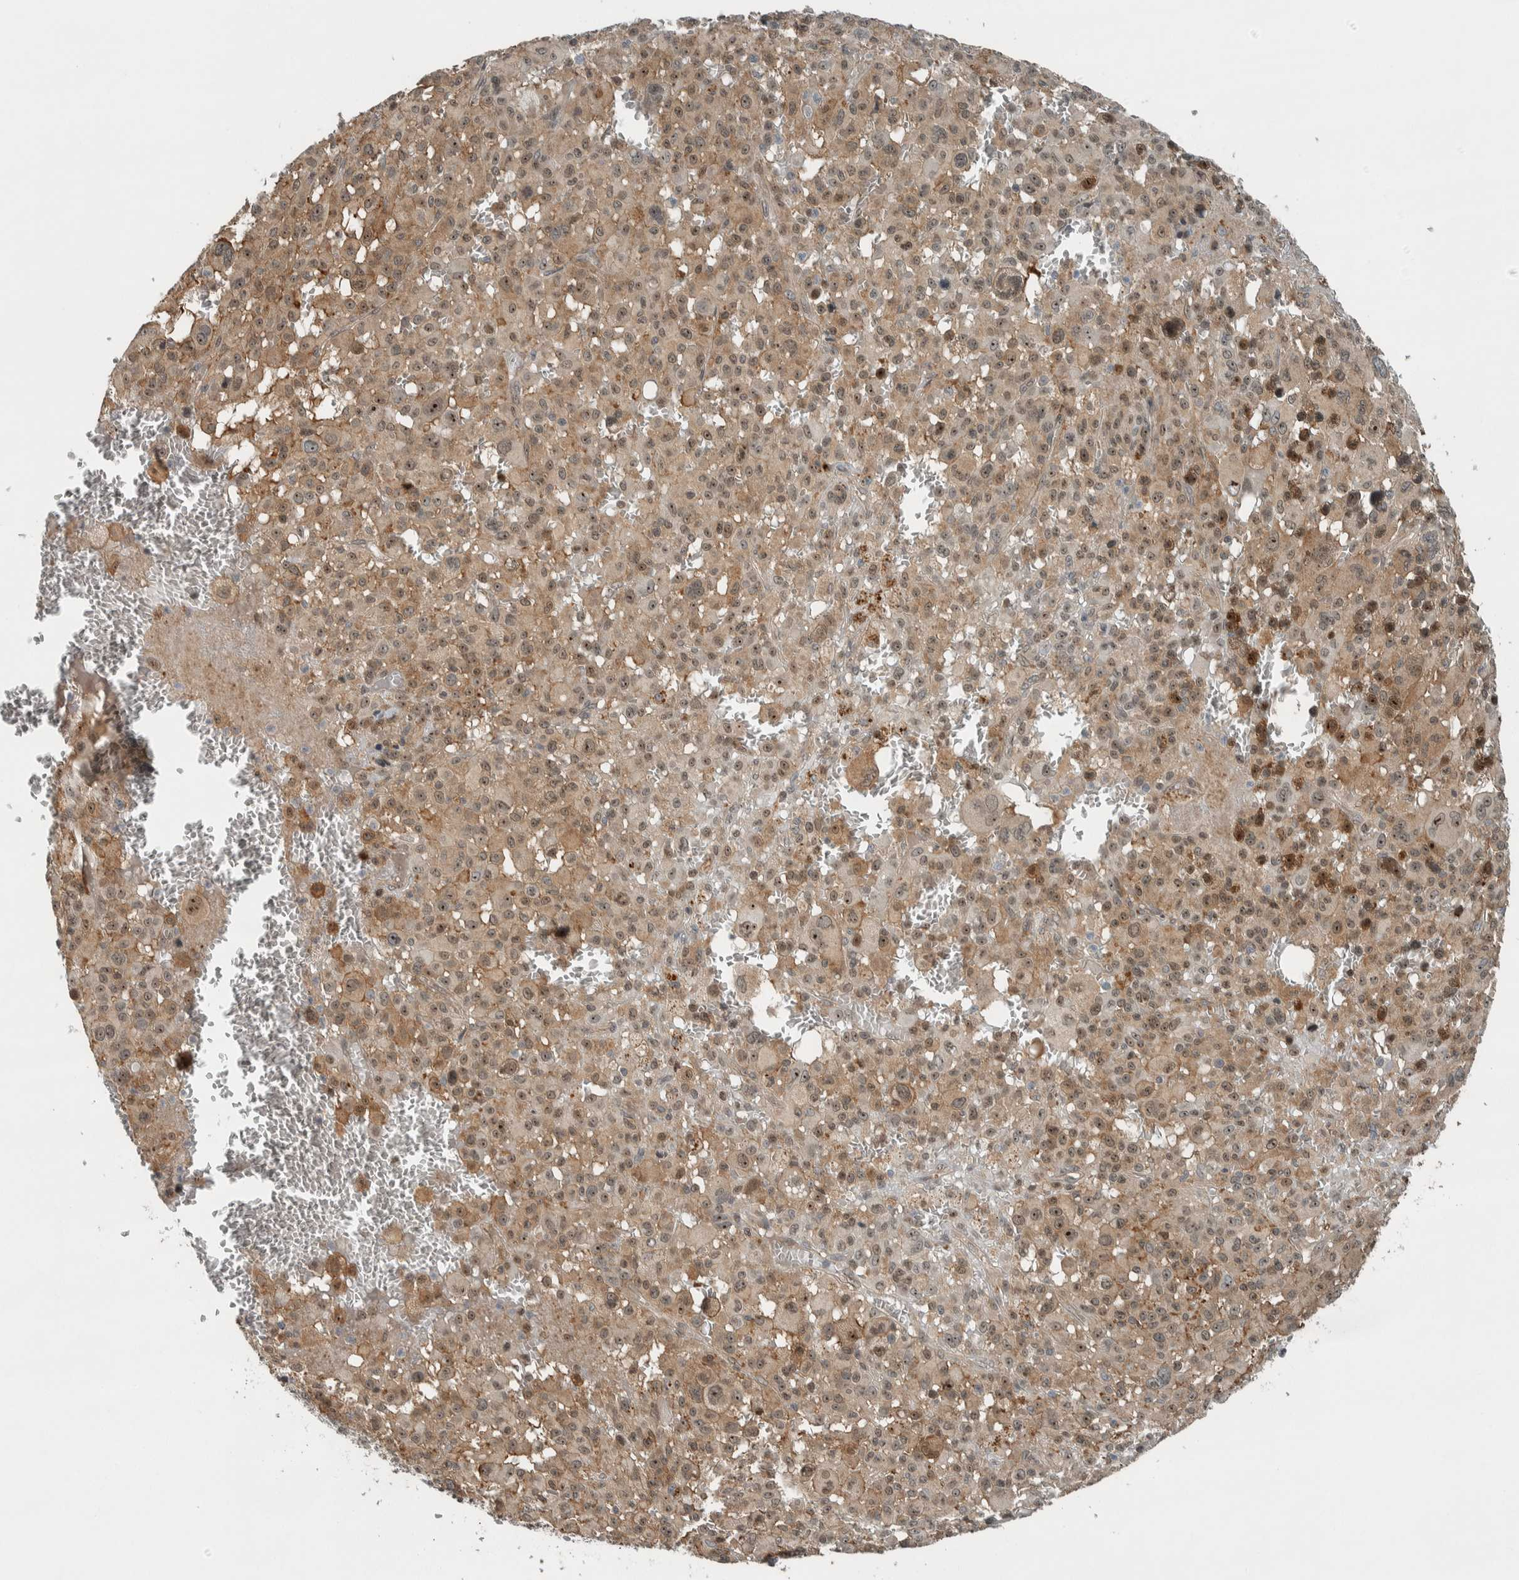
{"staining": {"intensity": "moderate", "quantity": ">75%", "location": "cytoplasmic/membranous,nuclear"}, "tissue": "melanoma", "cell_type": "Tumor cells", "image_type": "cancer", "snomed": [{"axis": "morphology", "description": "Malignant melanoma, Metastatic site"}, {"axis": "topography", "description": "Skin"}], "caption": "The image shows immunohistochemical staining of malignant melanoma (metastatic site). There is moderate cytoplasmic/membranous and nuclear positivity is identified in approximately >75% of tumor cells. (Brightfield microscopy of DAB IHC at high magnification).", "gene": "XPO5", "patient": {"sex": "female", "age": 74}}